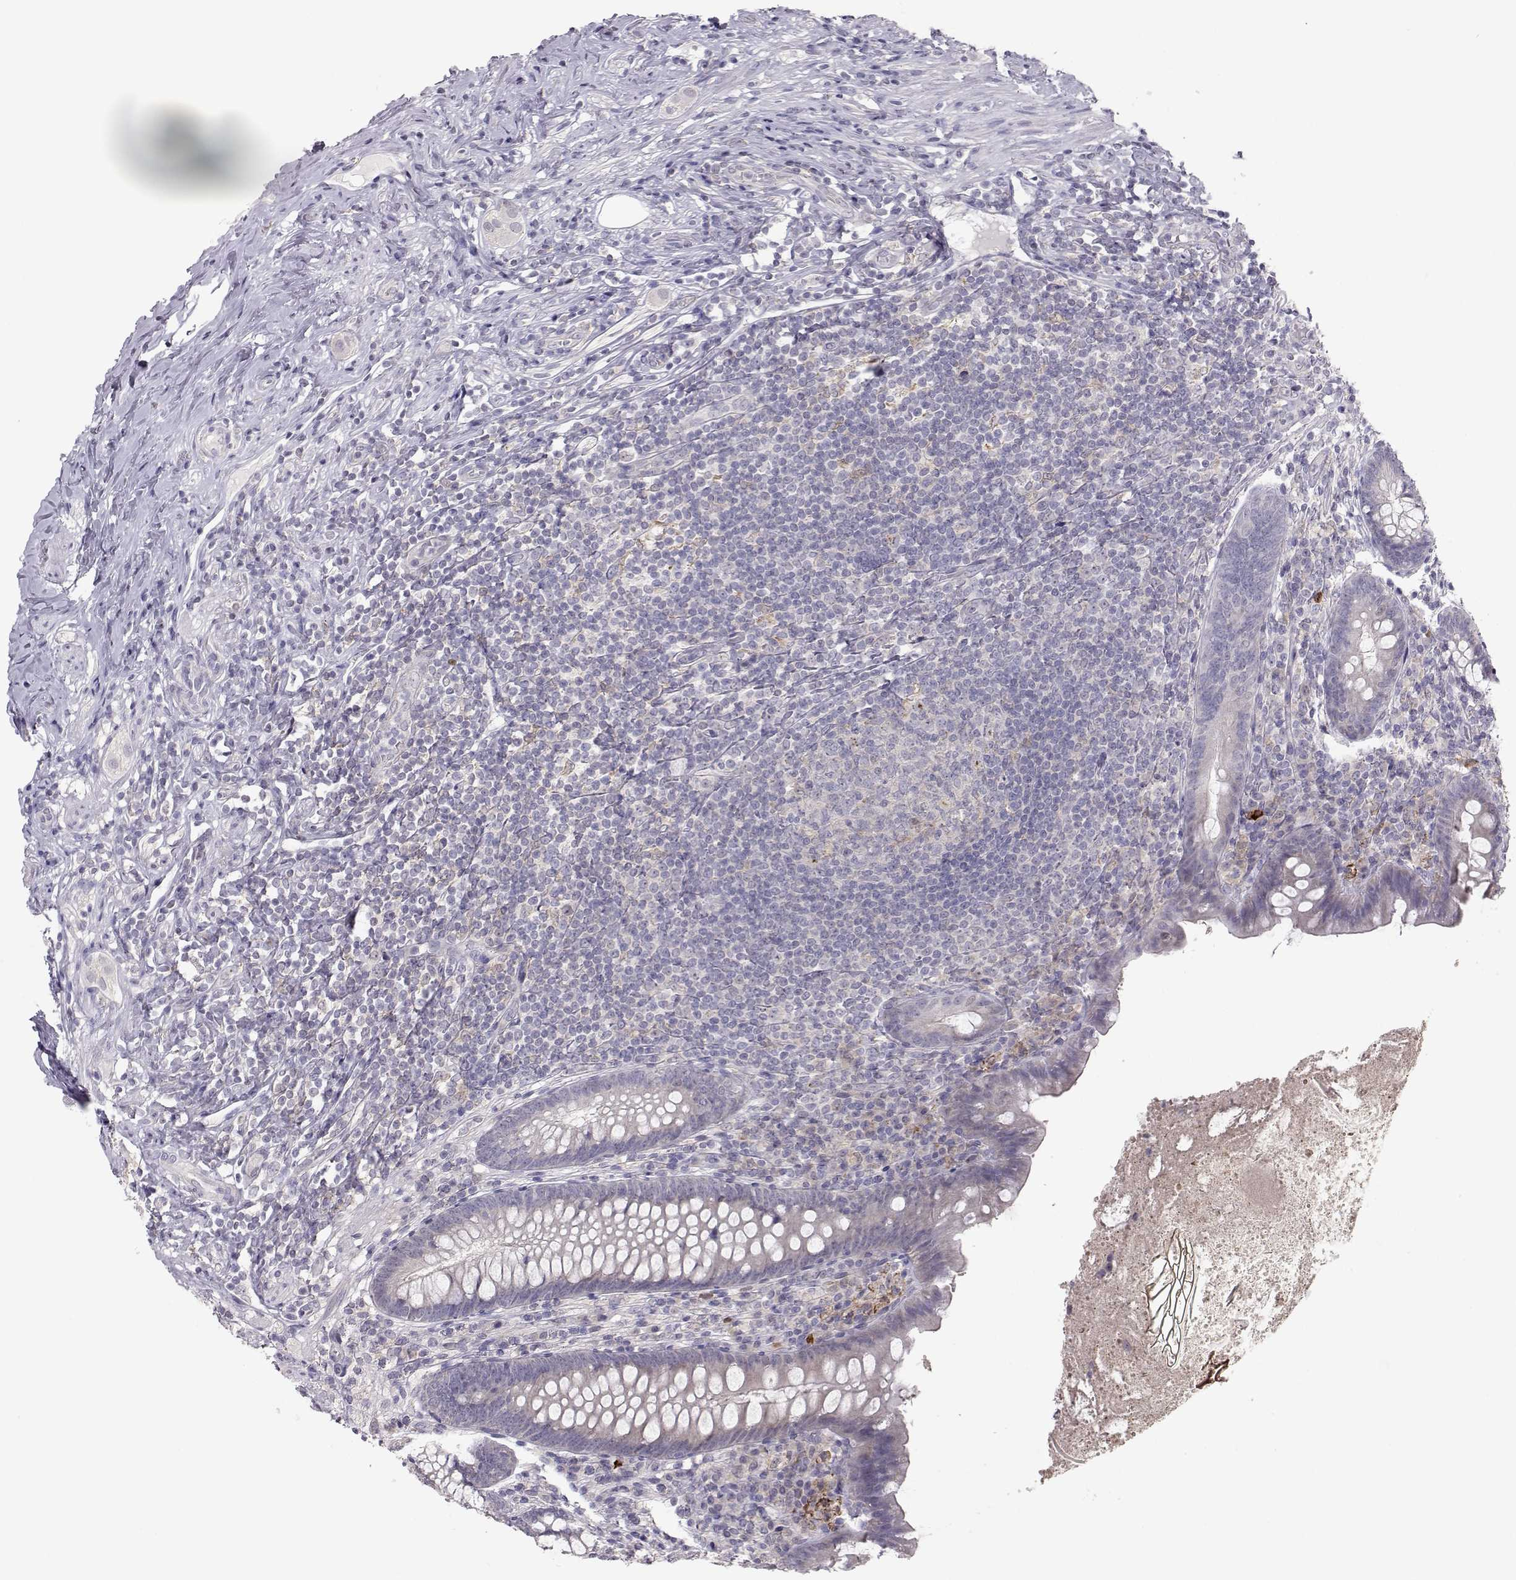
{"staining": {"intensity": "moderate", "quantity": "<25%", "location": "cytoplasmic/membranous"}, "tissue": "appendix", "cell_type": "Glandular cells", "image_type": "normal", "snomed": [{"axis": "morphology", "description": "Normal tissue, NOS"}, {"axis": "topography", "description": "Appendix"}], "caption": "Immunohistochemical staining of normal human appendix demonstrates low levels of moderate cytoplasmic/membranous staining in approximately <25% of glandular cells.", "gene": "NPVF", "patient": {"sex": "male", "age": 47}}